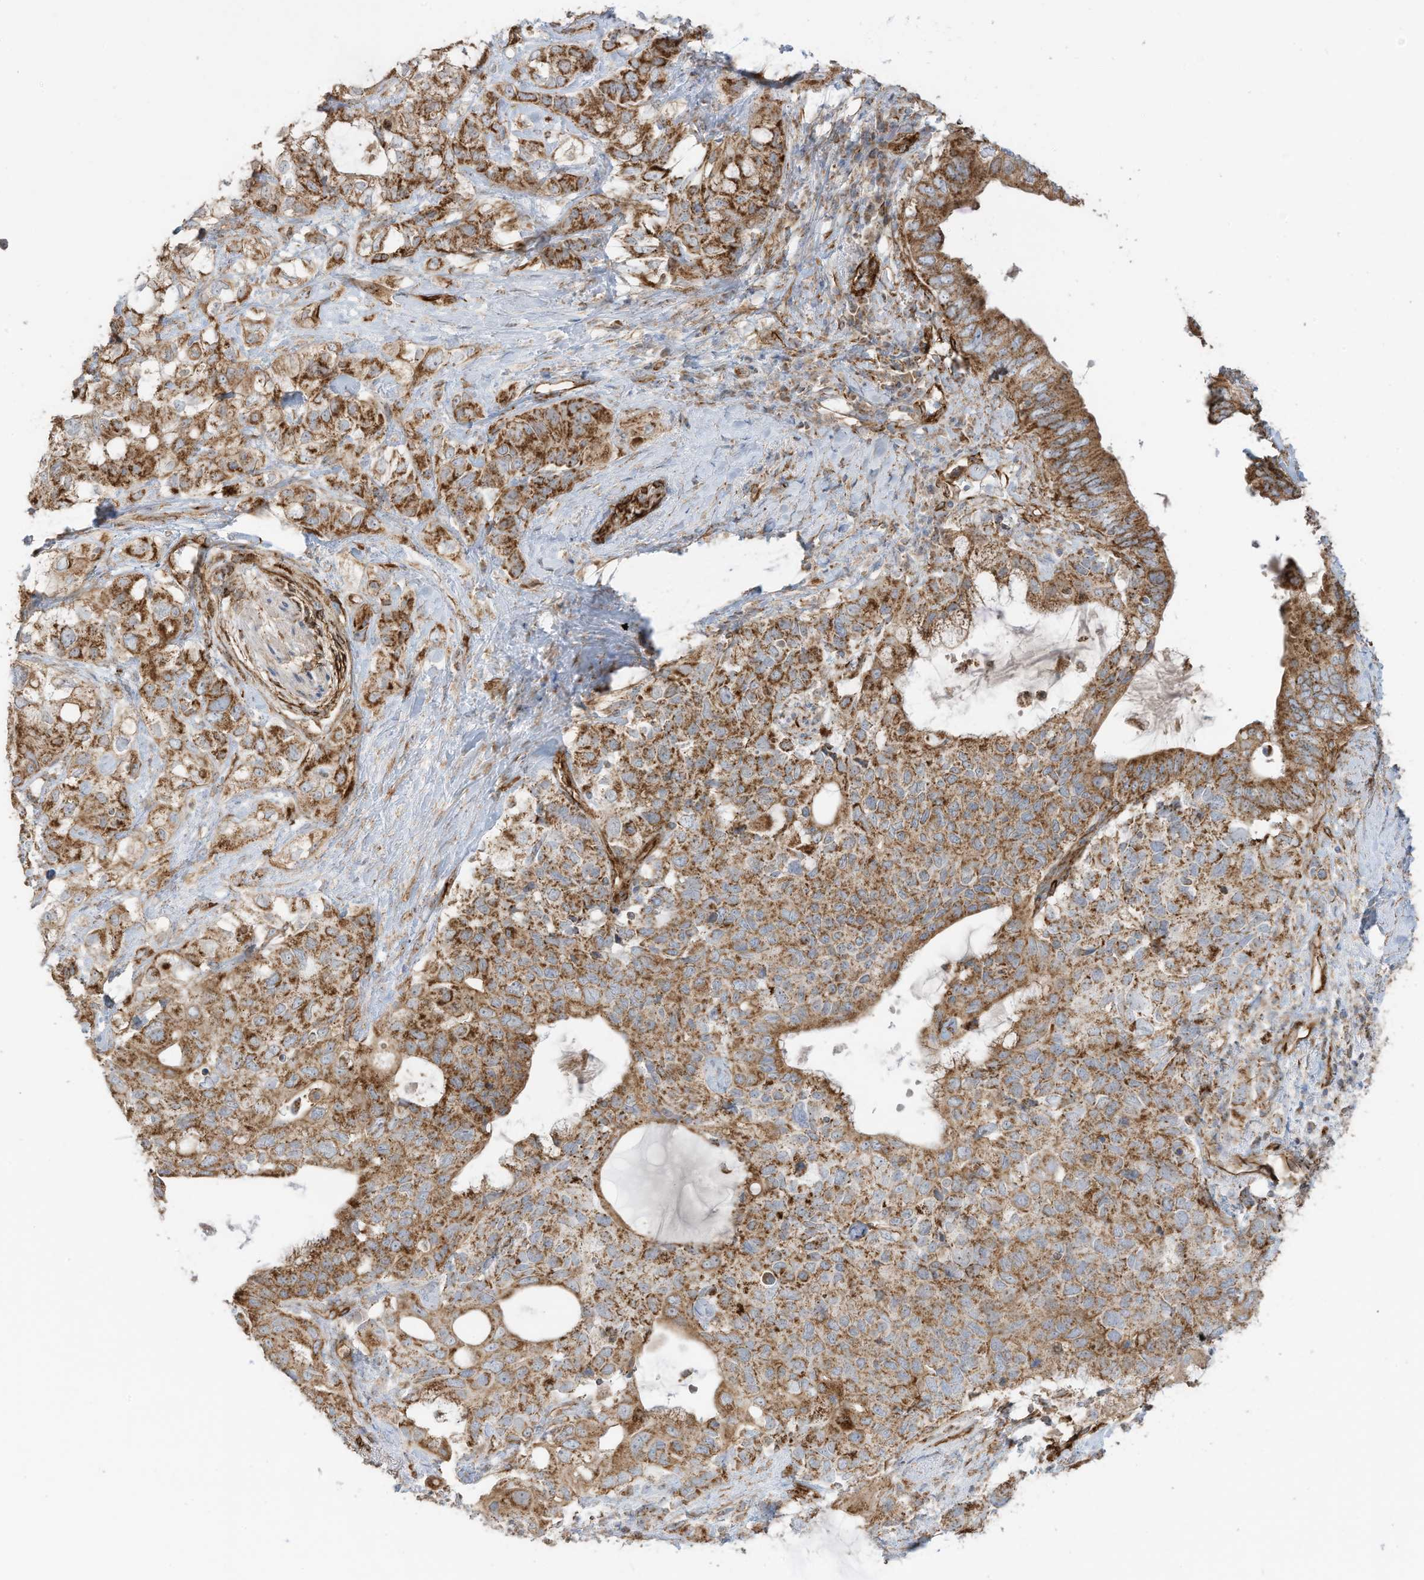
{"staining": {"intensity": "moderate", "quantity": ">75%", "location": "cytoplasmic/membranous"}, "tissue": "pancreatic cancer", "cell_type": "Tumor cells", "image_type": "cancer", "snomed": [{"axis": "morphology", "description": "Adenocarcinoma, NOS"}, {"axis": "topography", "description": "Pancreas"}], "caption": "High-magnification brightfield microscopy of adenocarcinoma (pancreatic) stained with DAB (3,3'-diaminobenzidine) (brown) and counterstained with hematoxylin (blue). tumor cells exhibit moderate cytoplasmic/membranous expression is present in approximately>75% of cells.", "gene": "ABCB7", "patient": {"sex": "female", "age": 56}}